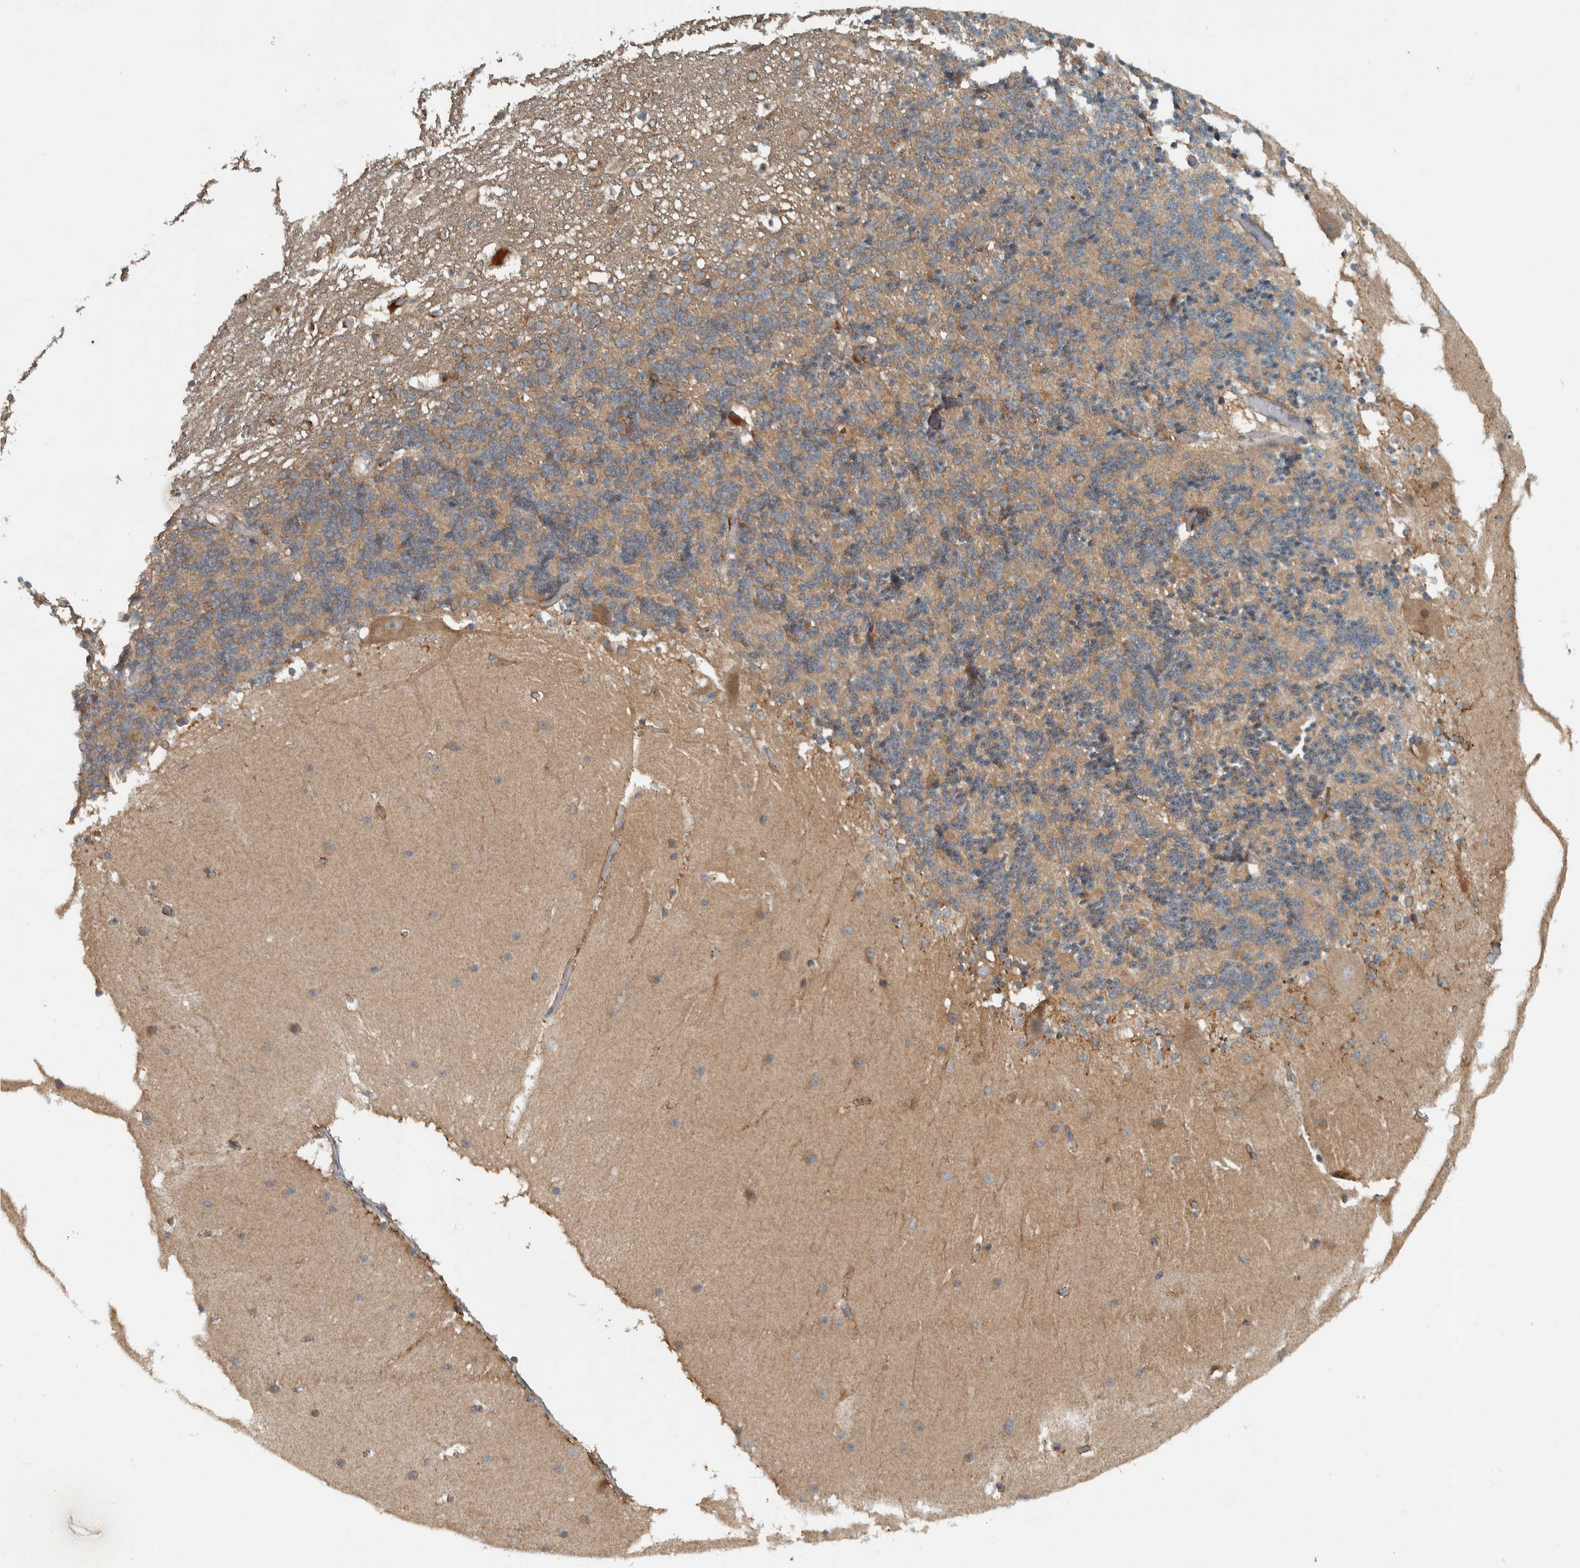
{"staining": {"intensity": "weak", "quantity": "25%-75%", "location": "cytoplasmic/membranous"}, "tissue": "cerebellum", "cell_type": "Cells in granular layer", "image_type": "normal", "snomed": [{"axis": "morphology", "description": "Normal tissue, NOS"}, {"axis": "topography", "description": "Cerebellum"}], "caption": "Immunohistochemistry (DAB) staining of benign human cerebellum shows weak cytoplasmic/membranous protein staining in approximately 25%-75% of cells in granular layer.", "gene": "CLCN2", "patient": {"sex": "female", "age": 19}}